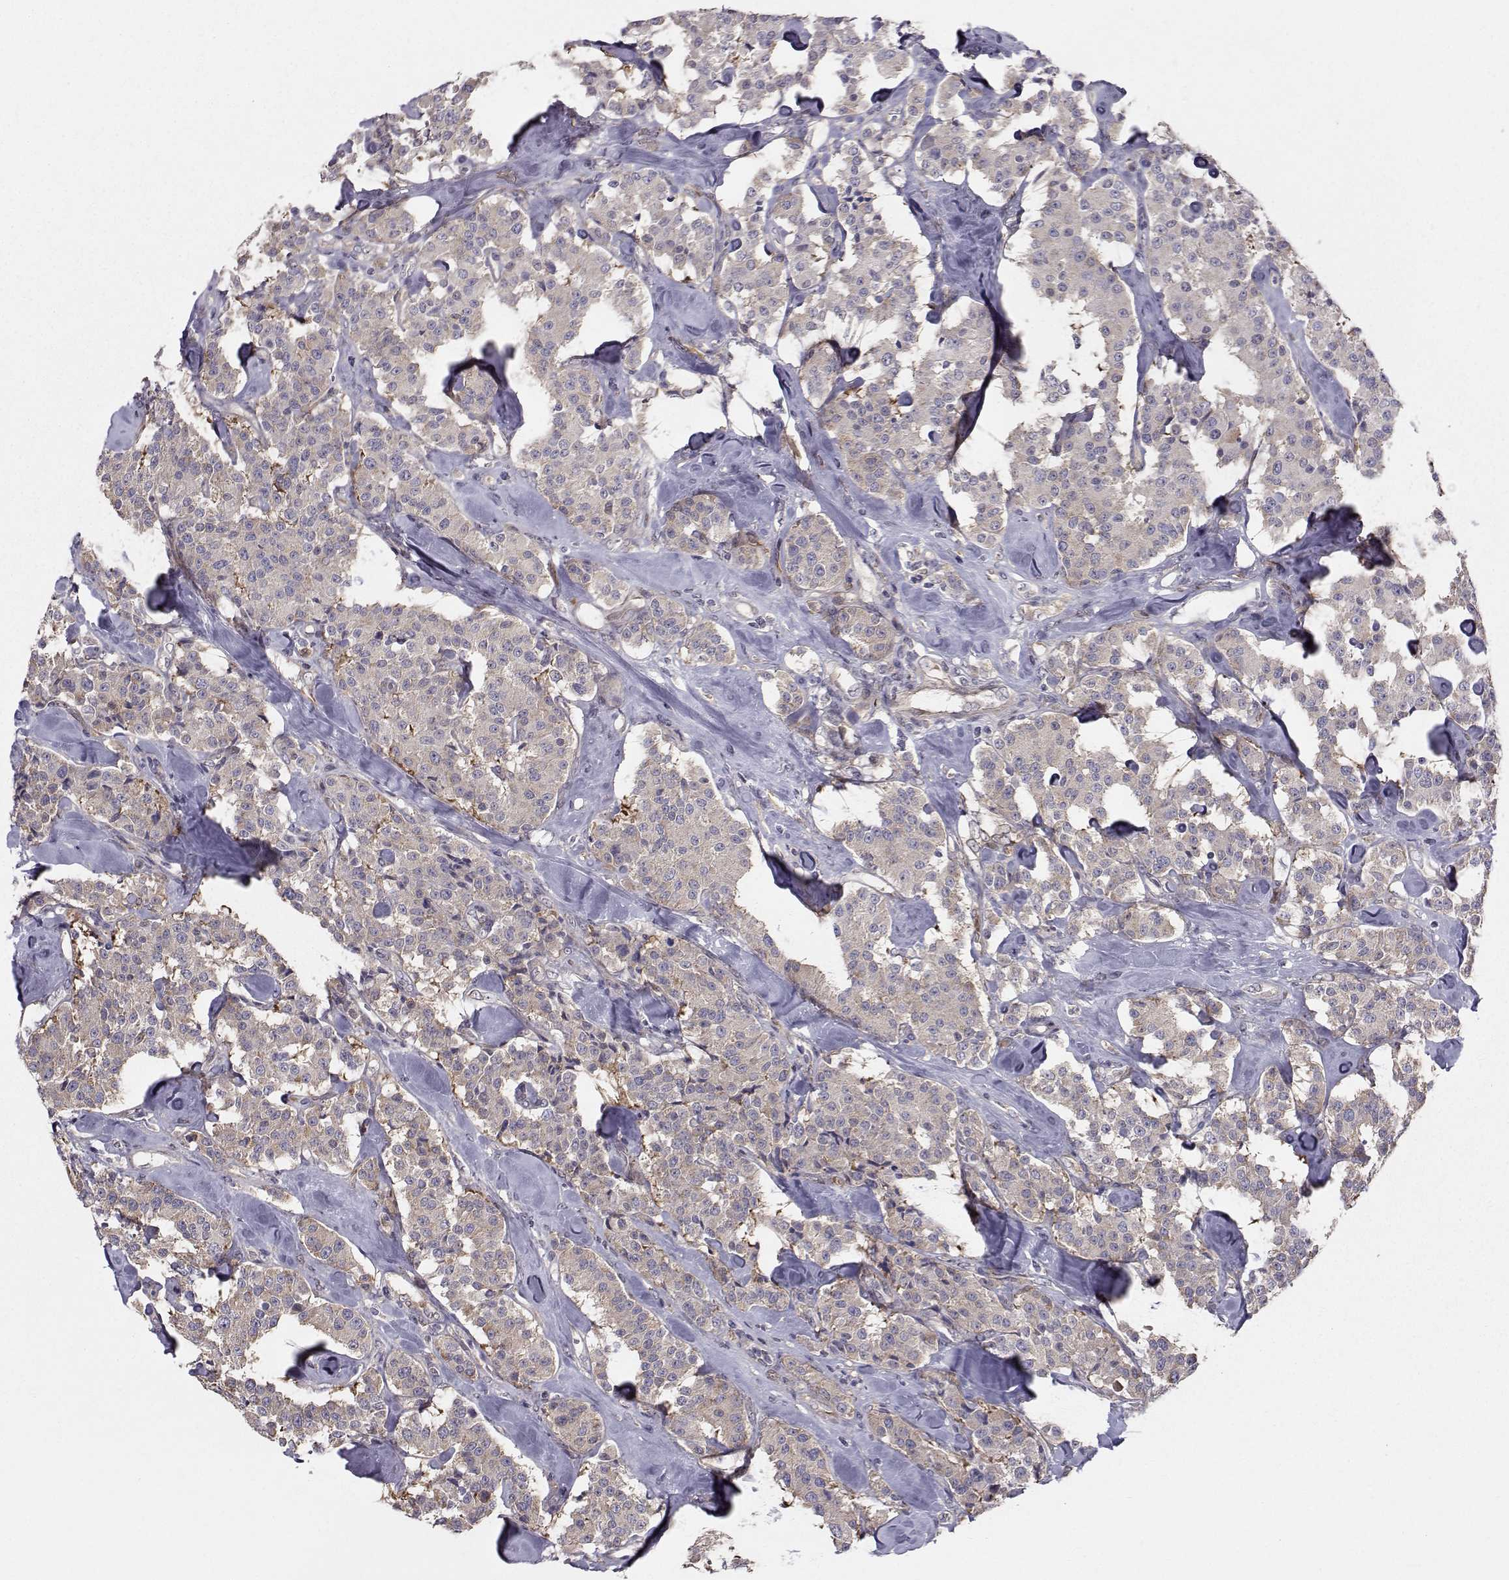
{"staining": {"intensity": "negative", "quantity": "none", "location": "none"}, "tissue": "carcinoid", "cell_type": "Tumor cells", "image_type": "cancer", "snomed": [{"axis": "morphology", "description": "Carcinoid, malignant, NOS"}, {"axis": "topography", "description": "Pancreas"}], "caption": "Carcinoid stained for a protein using immunohistochemistry (IHC) exhibits no staining tumor cells.", "gene": "HSP90AB1", "patient": {"sex": "male", "age": 41}}